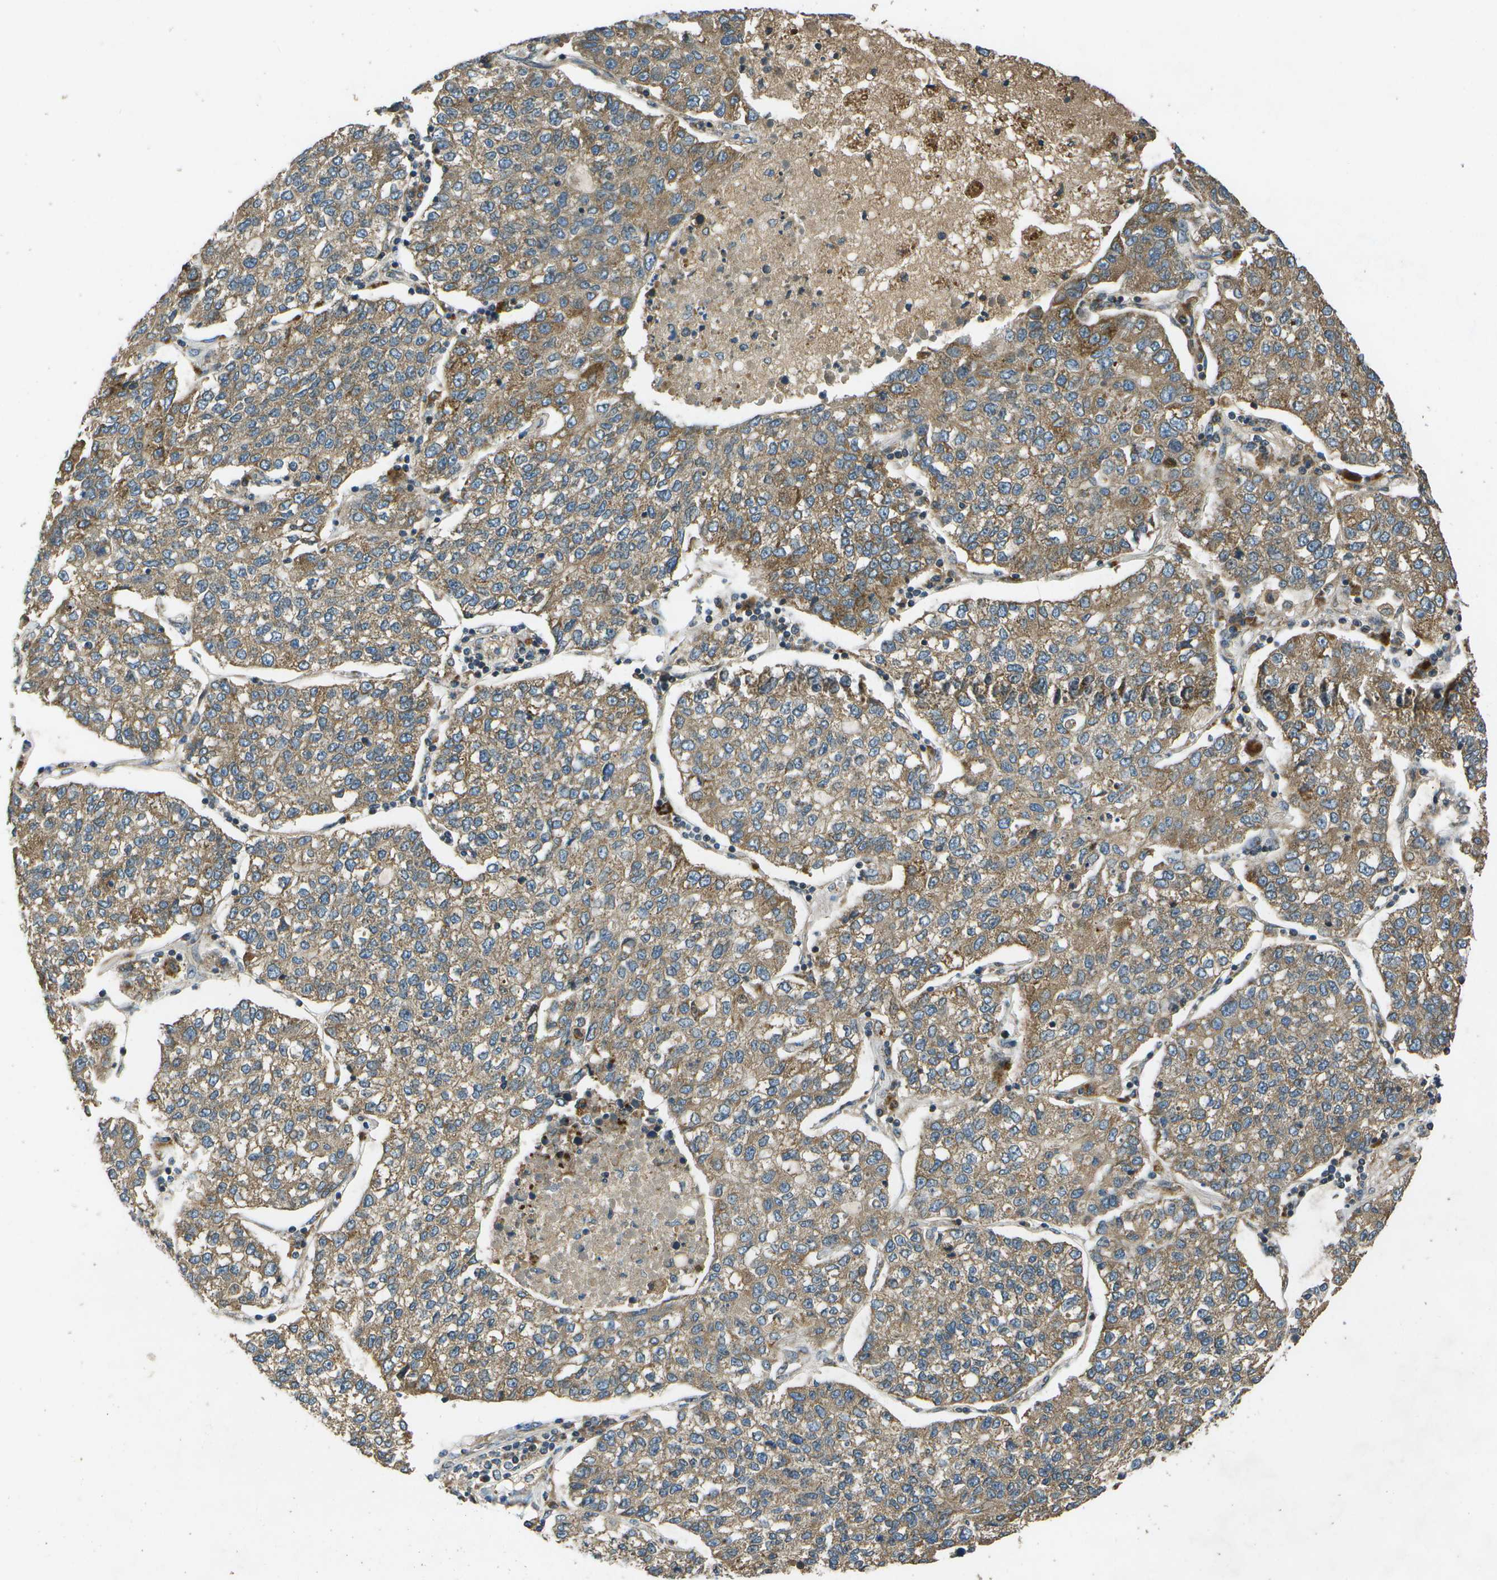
{"staining": {"intensity": "moderate", "quantity": ">75%", "location": "cytoplasmic/membranous"}, "tissue": "lung cancer", "cell_type": "Tumor cells", "image_type": "cancer", "snomed": [{"axis": "morphology", "description": "Adenocarcinoma, NOS"}, {"axis": "topography", "description": "Lung"}], "caption": "Lung cancer (adenocarcinoma) tissue displays moderate cytoplasmic/membranous positivity in approximately >75% of tumor cells The staining was performed using DAB, with brown indicating positive protein expression. Nuclei are stained blue with hematoxylin.", "gene": "HFE", "patient": {"sex": "male", "age": 49}}